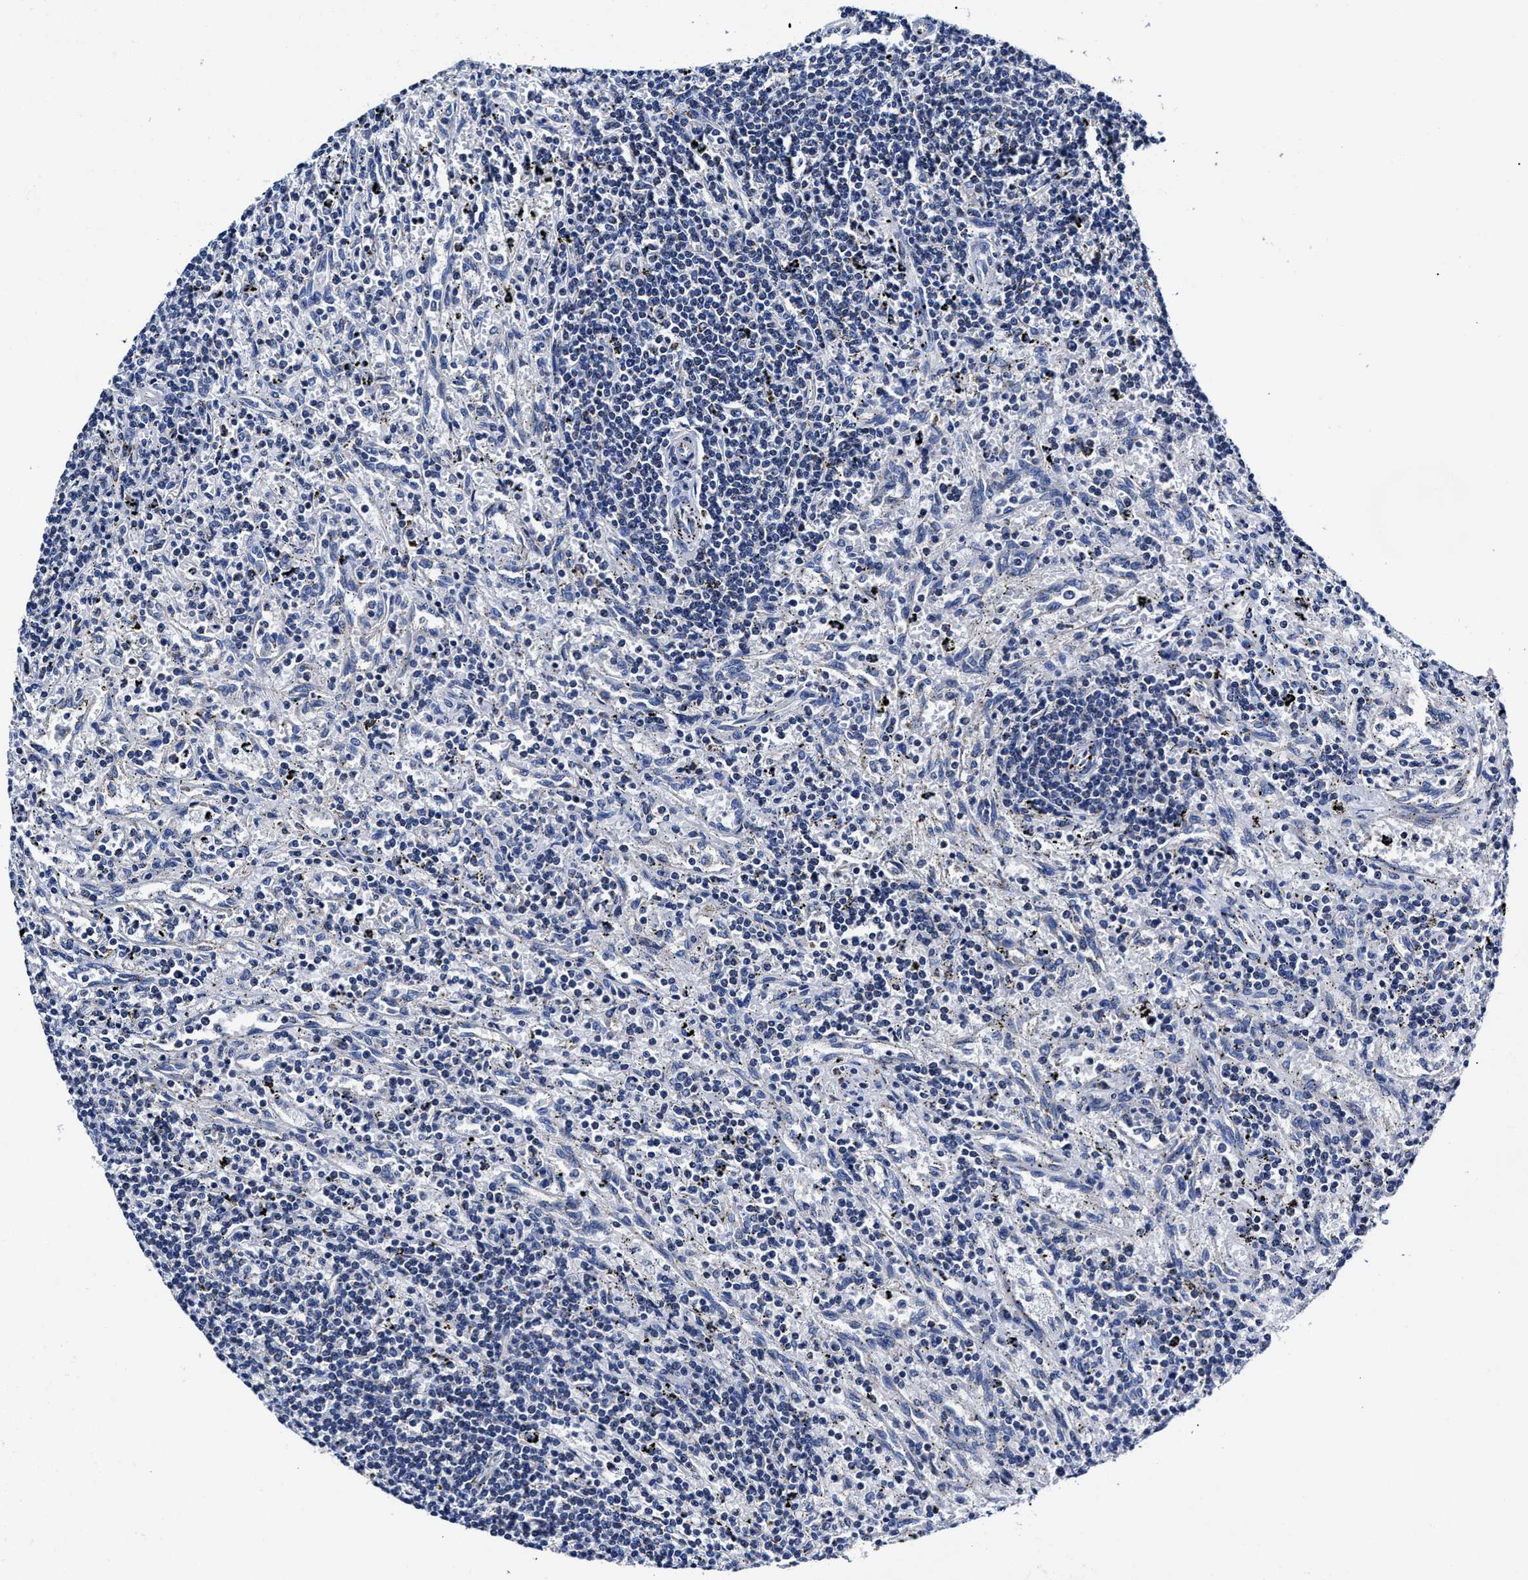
{"staining": {"intensity": "negative", "quantity": "none", "location": "none"}, "tissue": "lymphoma", "cell_type": "Tumor cells", "image_type": "cancer", "snomed": [{"axis": "morphology", "description": "Malignant lymphoma, non-Hodgkin's type, Low grade"}, {"axis": "topography", "description": "Spleen"}], "caption": "Immunohistochemistry histopathology image of human lymphoma stained for a protein (brown), which reveals no staining in tumor cells.", "gene": "HINT2", "patient": {"sex": "male", "age": 76}}